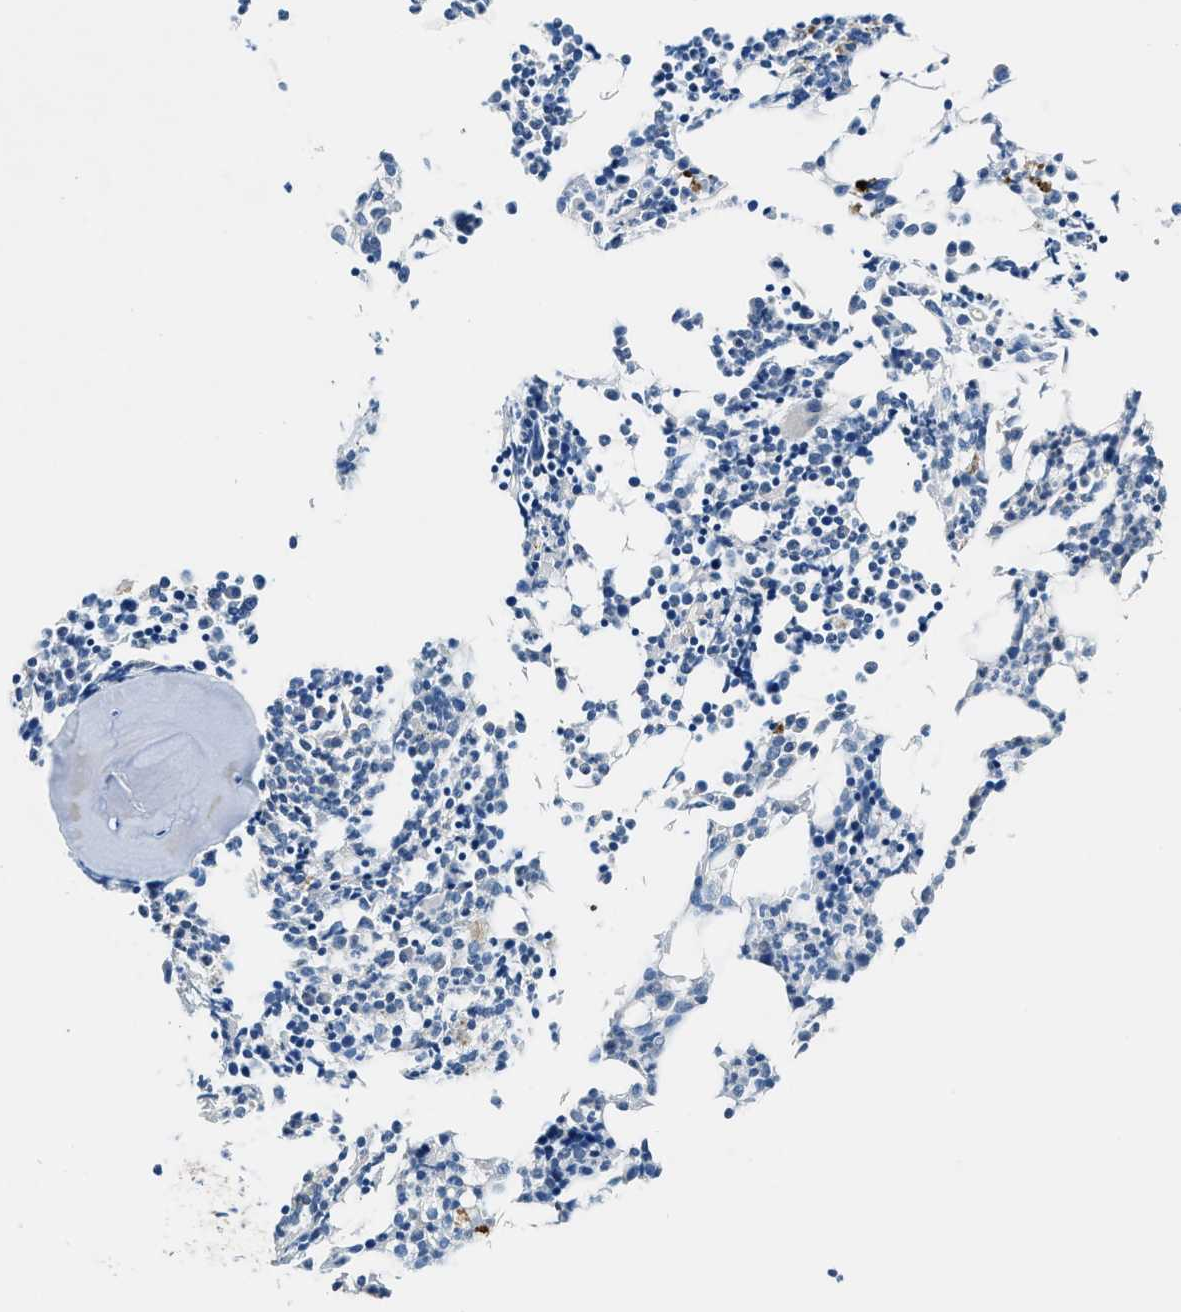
{"staining": {"intensity": "moderate", "quantity": "<25%", "location": "cytoplasmic/membranous"}, "tissue": "bone marrow", "cell_type": "Hematopoietic cells", "image_type": "normal", "snomed": [{"axis": "morphology", "description": "Normal tissue, NOS"}, {"axis": "morphology", "description": "Inflammation, NOS"}, {"axis": "topography", "description": "Bone marrow"}], "caption": "Protein staining reveals moderate cytoplasmic/membranous positivity in about <25% of hematopoietic cells in unremarkable bone marrow. (IHC, brightfield microscopy, high magnification).", "gene": "PAFAH2", "patient": {"sex": "female", "age": 53}}